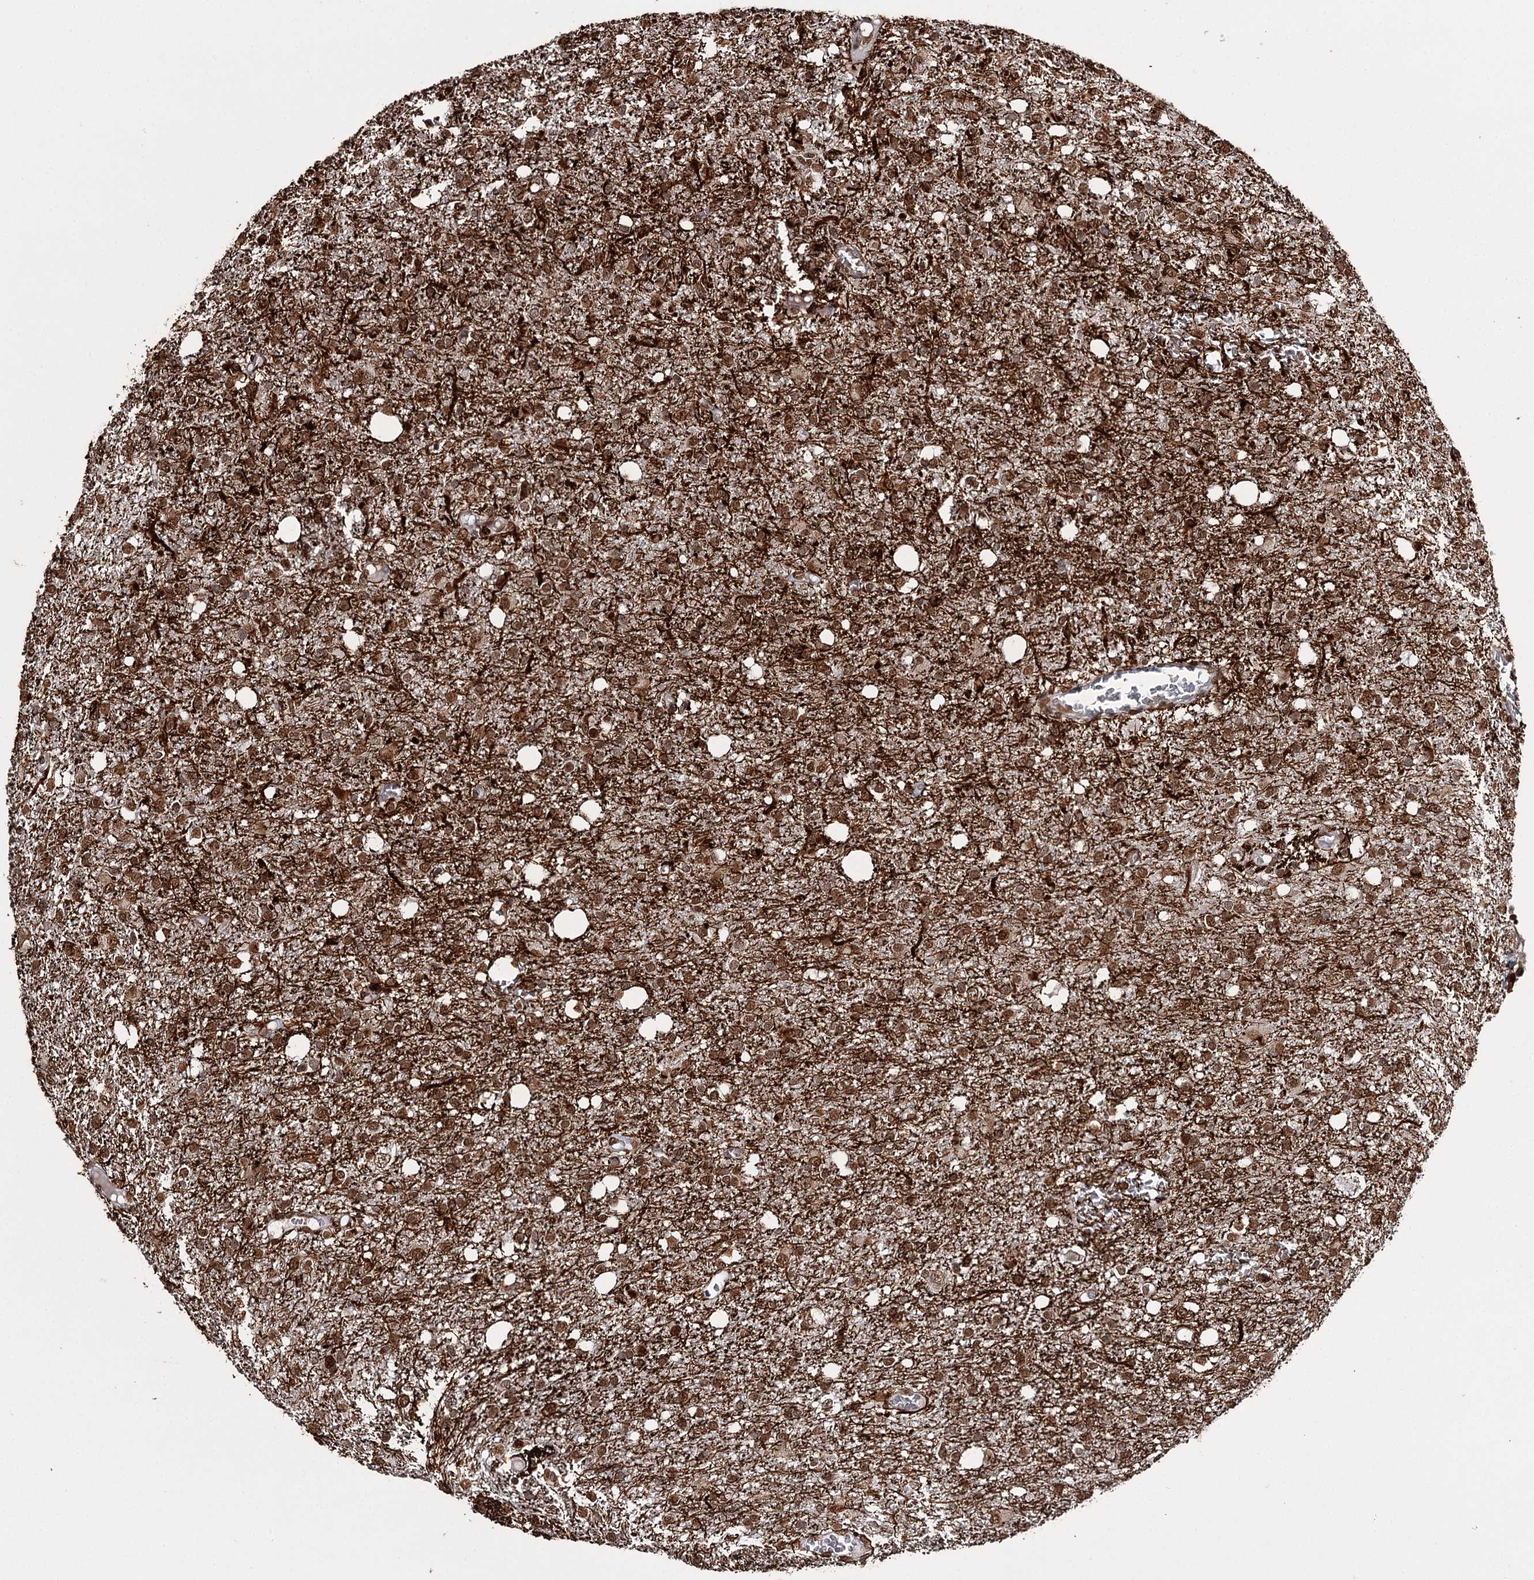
{"staining": {"intensity": "strong", "quantity": ">75%", "location": "nuclear"}, "tissue": "glioma", "cell_type": "Tumor cells", "image_type": "cancer", "snomed": [{"axis": "morphology", "description": "Glioma, malignant, High grade"}, {"axis": "topography", "description": "Brain"}], "caption": "Immunohistochemical staining of malignant high-grade glioma displays high levels of strong nuclear positivity in approximately >75% of tumor cells.", "gene": "THYN1", "patient": {"sex": "female", "age": 59}}